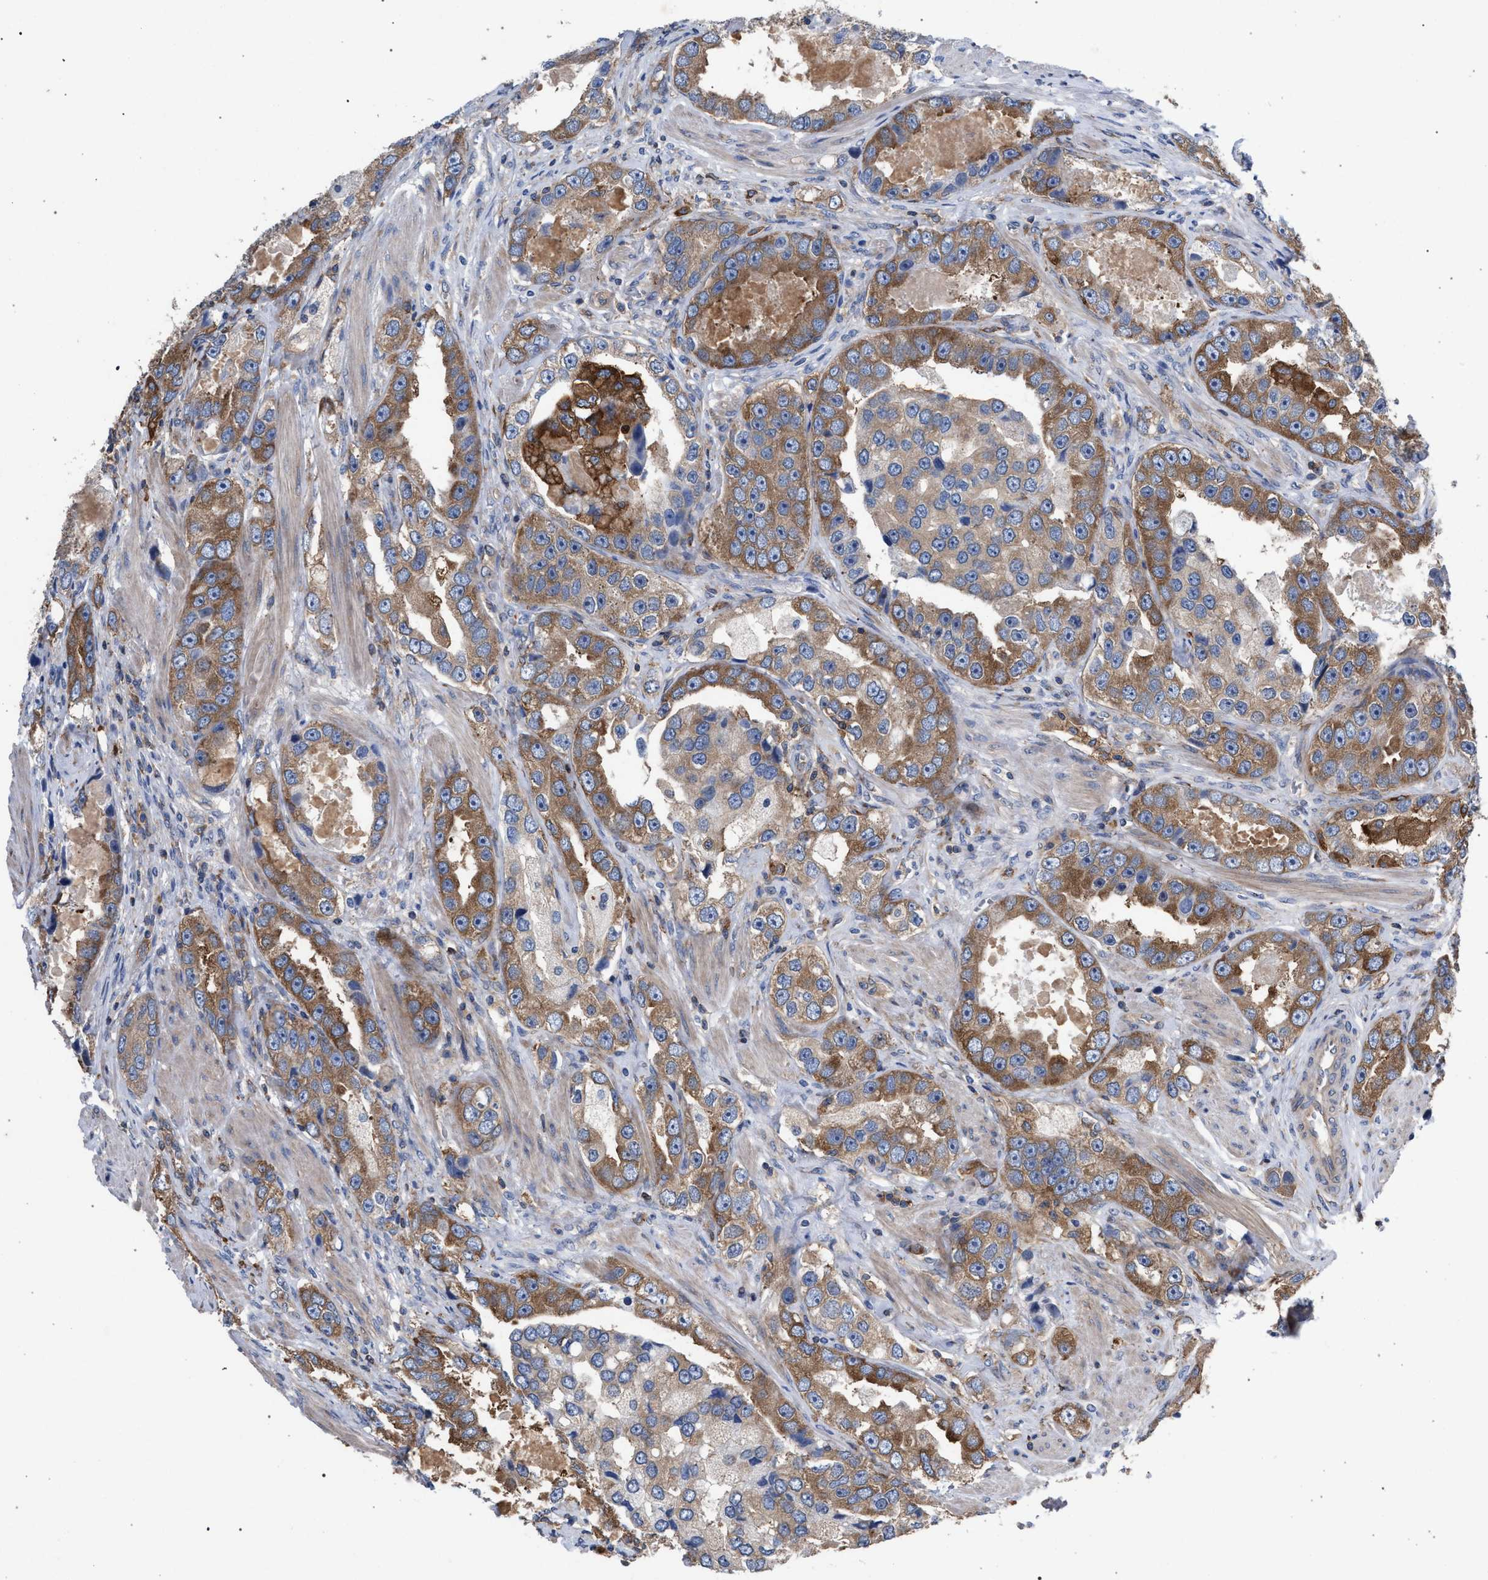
{"staining": {"intensity": "moderate", "quantity": ">75%", "location": "cytoplasmic/membranous"}, "tissue": "prostate cancer", "cell_type": "Tumor cells", "image_type": "cancer", "snomed": [{"axis": "morphology", "description": "Adenocarcinoma, High grade"}, {"axis": "topography", "description": "Prostate"}], "caption": "A high-resolution photomicrograph shows immunohistochemistry (IHC) staining of prostate high-grade adenocarcinoma, which exhibits moderate cytoplasmic/membranous positivity in approximately >75% of tumor cells. The staining is performed using DAB (3,3'-diaminobenzidine) brown chromogen to label protein expression. The nuclei are counter-stained blue using hematoxylin.", "gene": "CDR2L", "patient": {"sex": "male", "age": 63}}